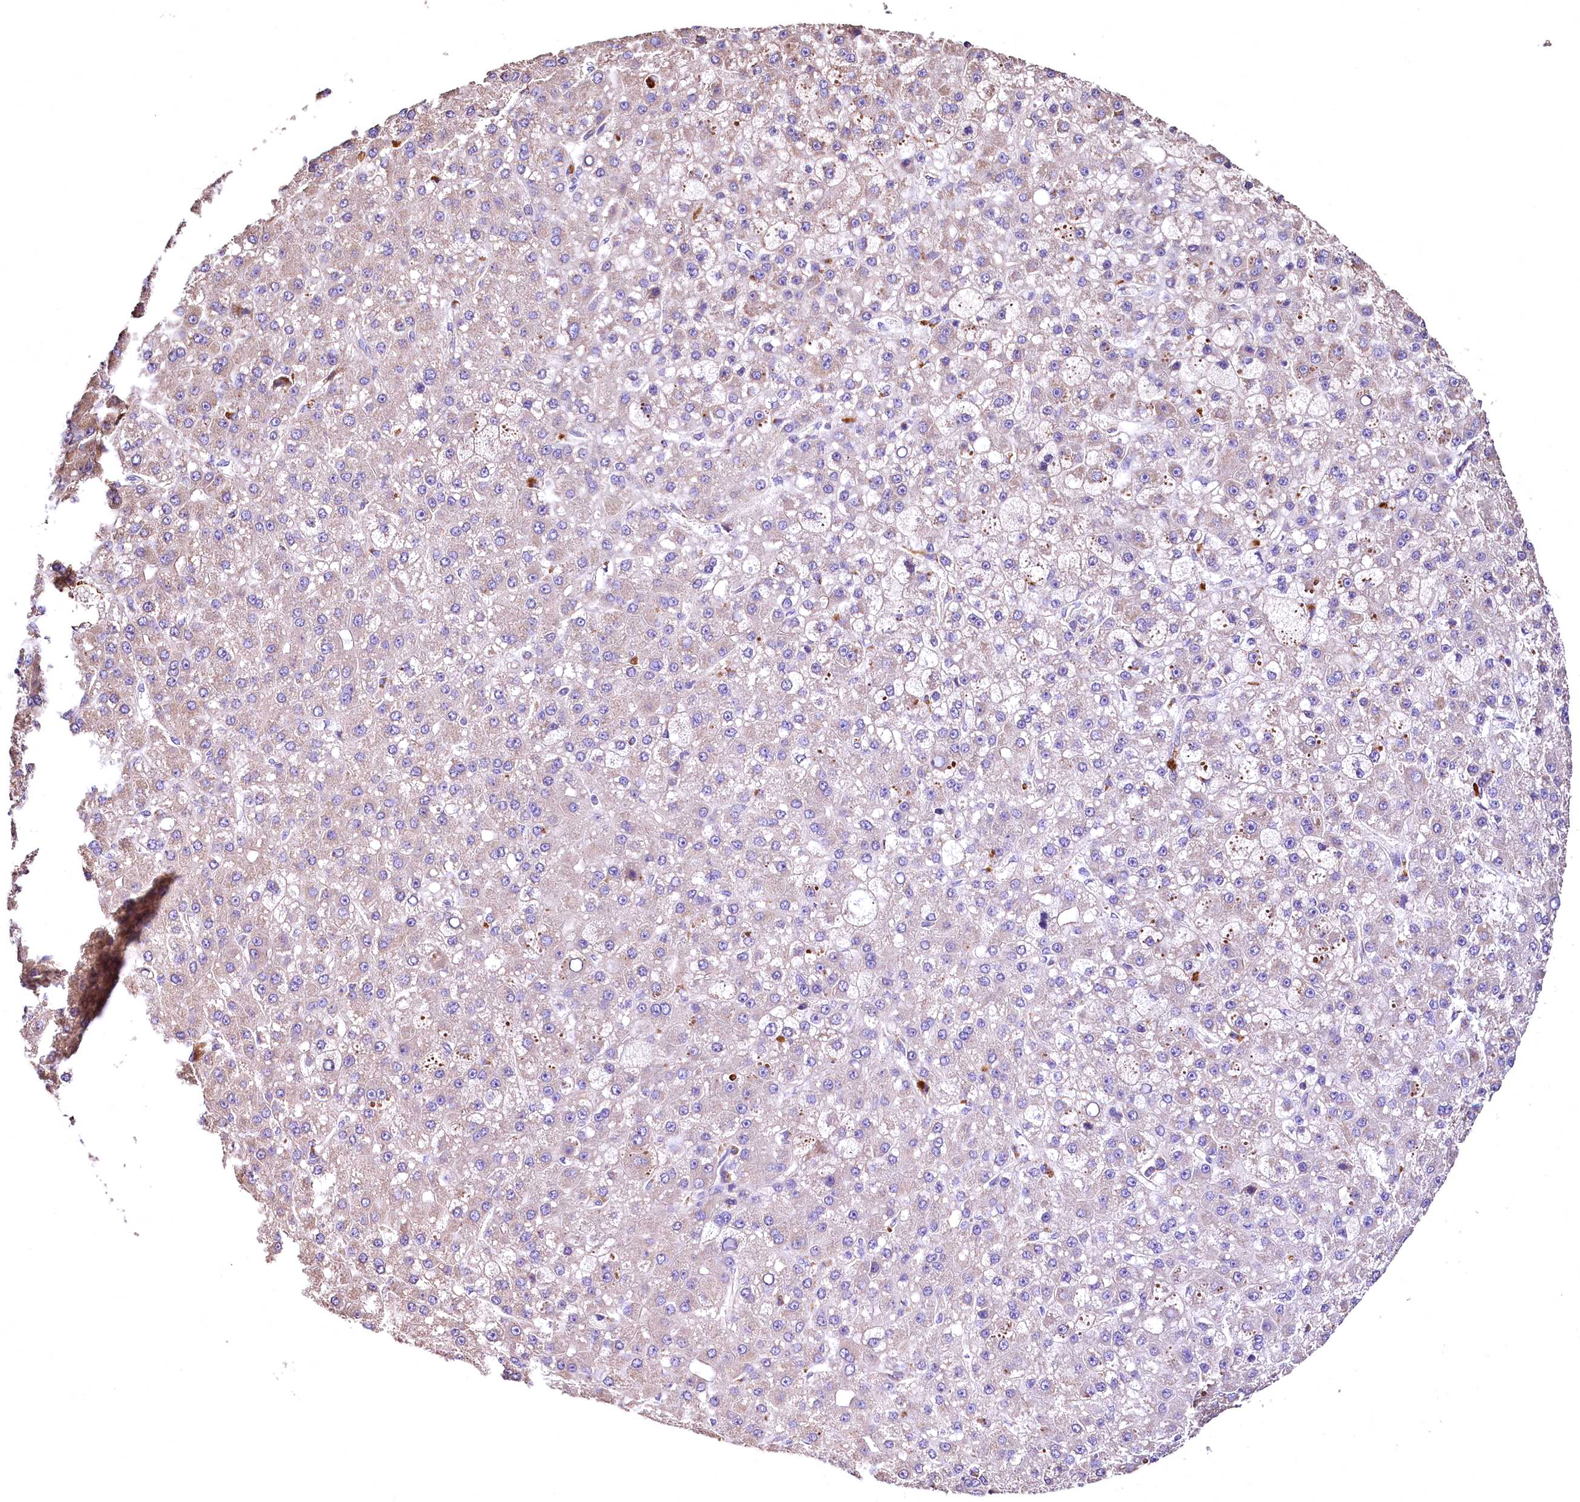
{"staining": {"intensity": "weak", "quantity": "<25%", "location": "cytoplasmic/membranous"}, "tissue": "liver cancer", "cell_type": "Tumor cells", "image_type": "cancer", "snomed": [{"axis": "morphology", "description": "Carcinoma, Hepatocellular, NOS"}, {"axis": "topography", "description": "Liver"}], "caption": "This is an IHC histopathology image of human hepatocellular carcinoma (liver). There is no positivity in tumor cells.", "gene": "RASSF1", "patient": {"sex": "male", "age": 67}}